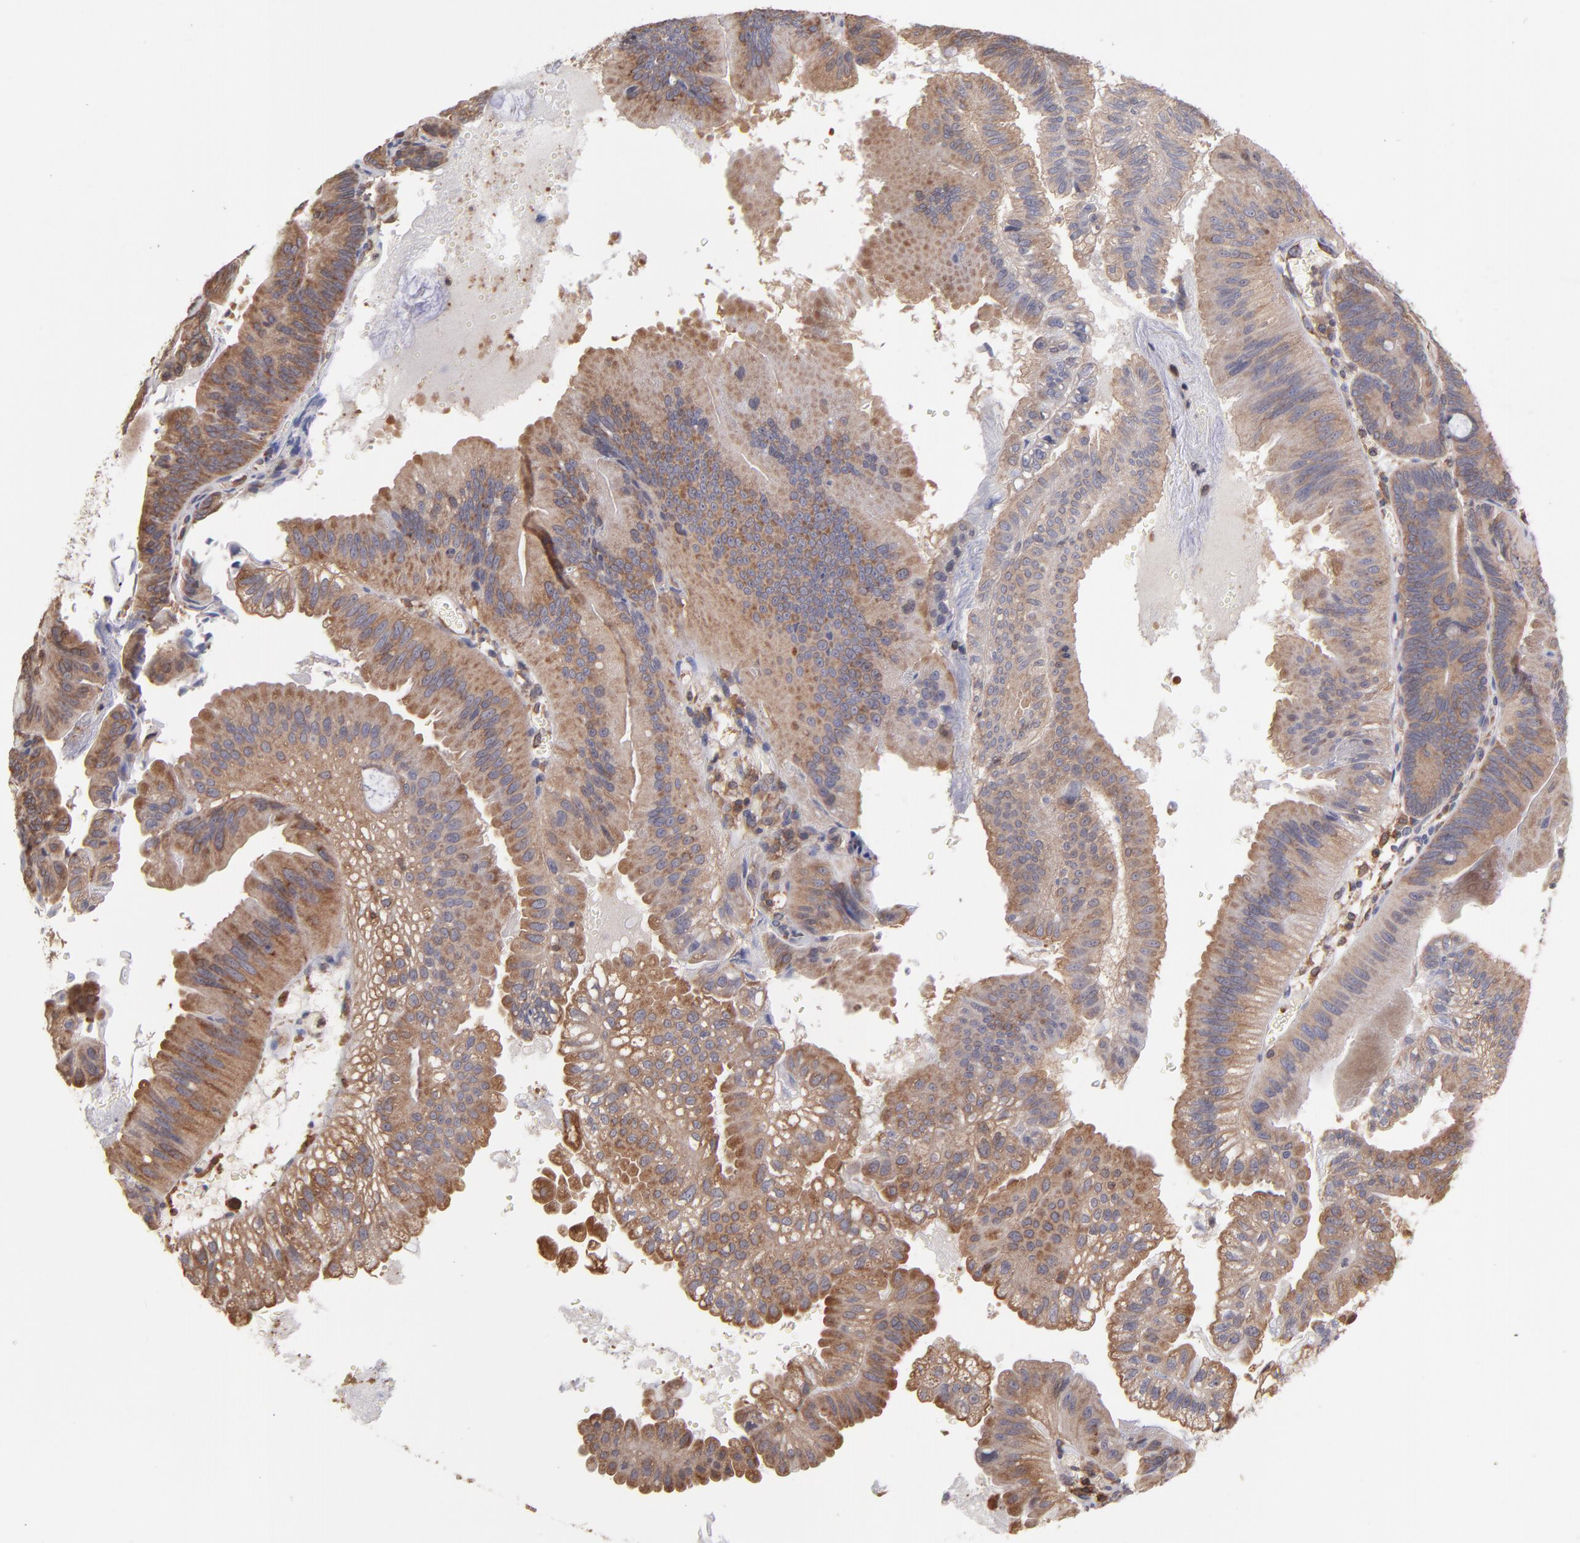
{"staining": {"intensity": "moderate", "quantity": ">75%", "location": "cytoplasmic/membranous"}, "tissue": "pancreatic cancer", "cell_type": "Tumor cells", "image_type": "cancer", "snomed": [{"axis": "morphology", "description": "Adenocarcinoma, NOS"}, {"axis": "topography", "description": "Pancreas"}], "caption": "Immunohistochemical staining of pancreatic cancer displays medium levels of moderate cytoplasmic/membranous staining in approximately >75% of tumor cells.", "gene": "MAPRE1", "patient": {"sex": "male", "age": 82}}